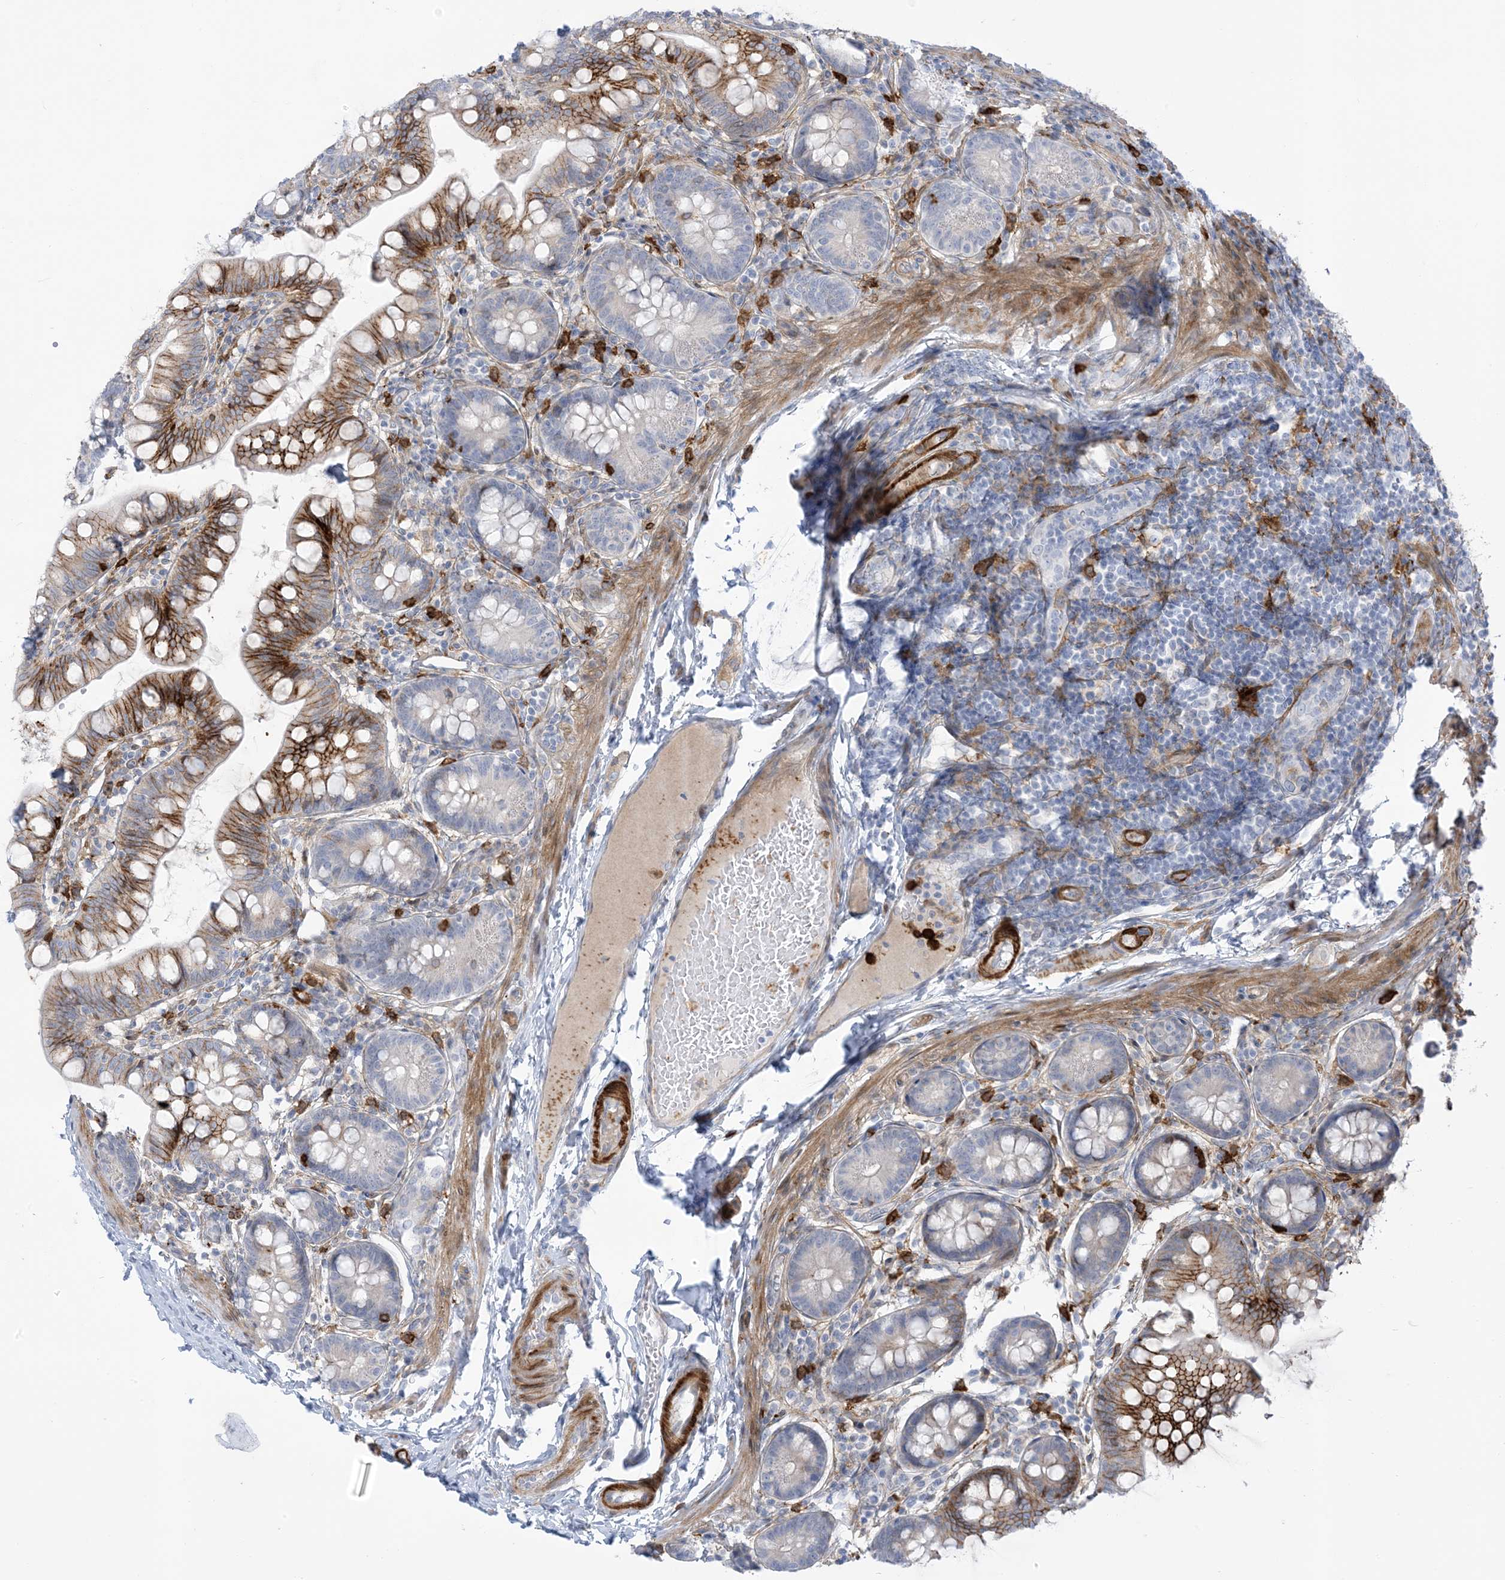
{"staining": {"intensity": "strong", "quantity": "25%-75%", "location": "cytoplasmic/membranous"}, "tissue": "small intestine", "cell_type": "Glandular cells", "image_type": "normal", "snomed": [{"axis": "morphology", "description": "Normal tissue, NOS"}, {"axis": "topography", "description": "Small intestine"}], "caption": "DAB immunohistochemical staining of benign human small intestine reveals strong cytoplasmic/membranous protein staining in about 25%-75% of glandular cells. (DAB IHC with brightfield microscopy, high magnification).", "gene": "ICMT", "patient": {"sex": "male", "age": 7}}